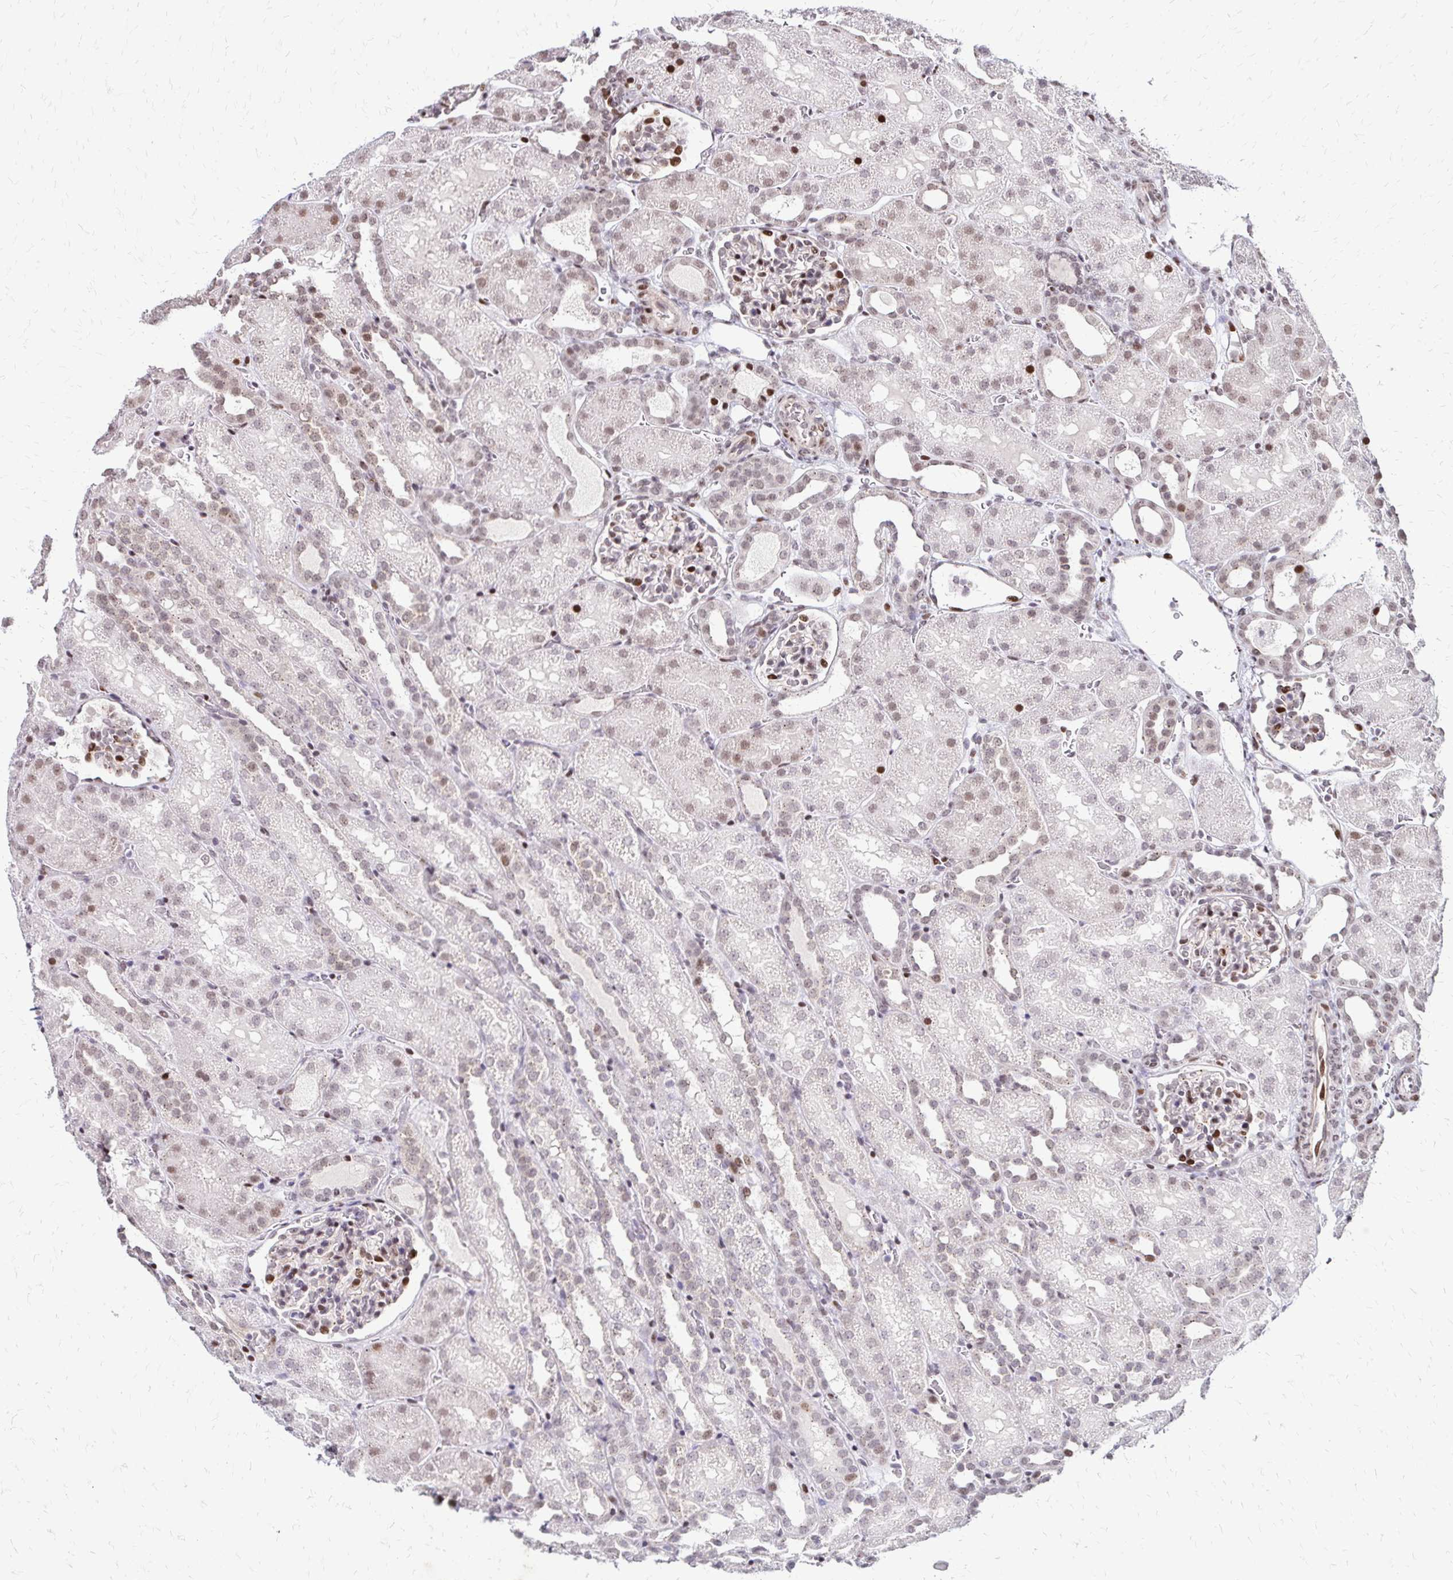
{"staining": {"intensity": "moderate", "quantity": "25%-75%", "location": "nuclear"}, "tissue": "kidney", "cell_type": "Cells in glomeruli", "image_type": "normal", "snomed": [{"axis": "morphology", "description": "Normal tissue, NOS"}, {"axis": "topography", "description": "Kidney"}], "caption": "This histopathology image shows normal kidney stained with IHC to label a protein in brown. The nuclear of cells in glomeruli show moderate positivity for the protein. Nuclei are counter-stained blue.", "gene": "TOB1", "patient": {"sex": "male", "age": 2}}